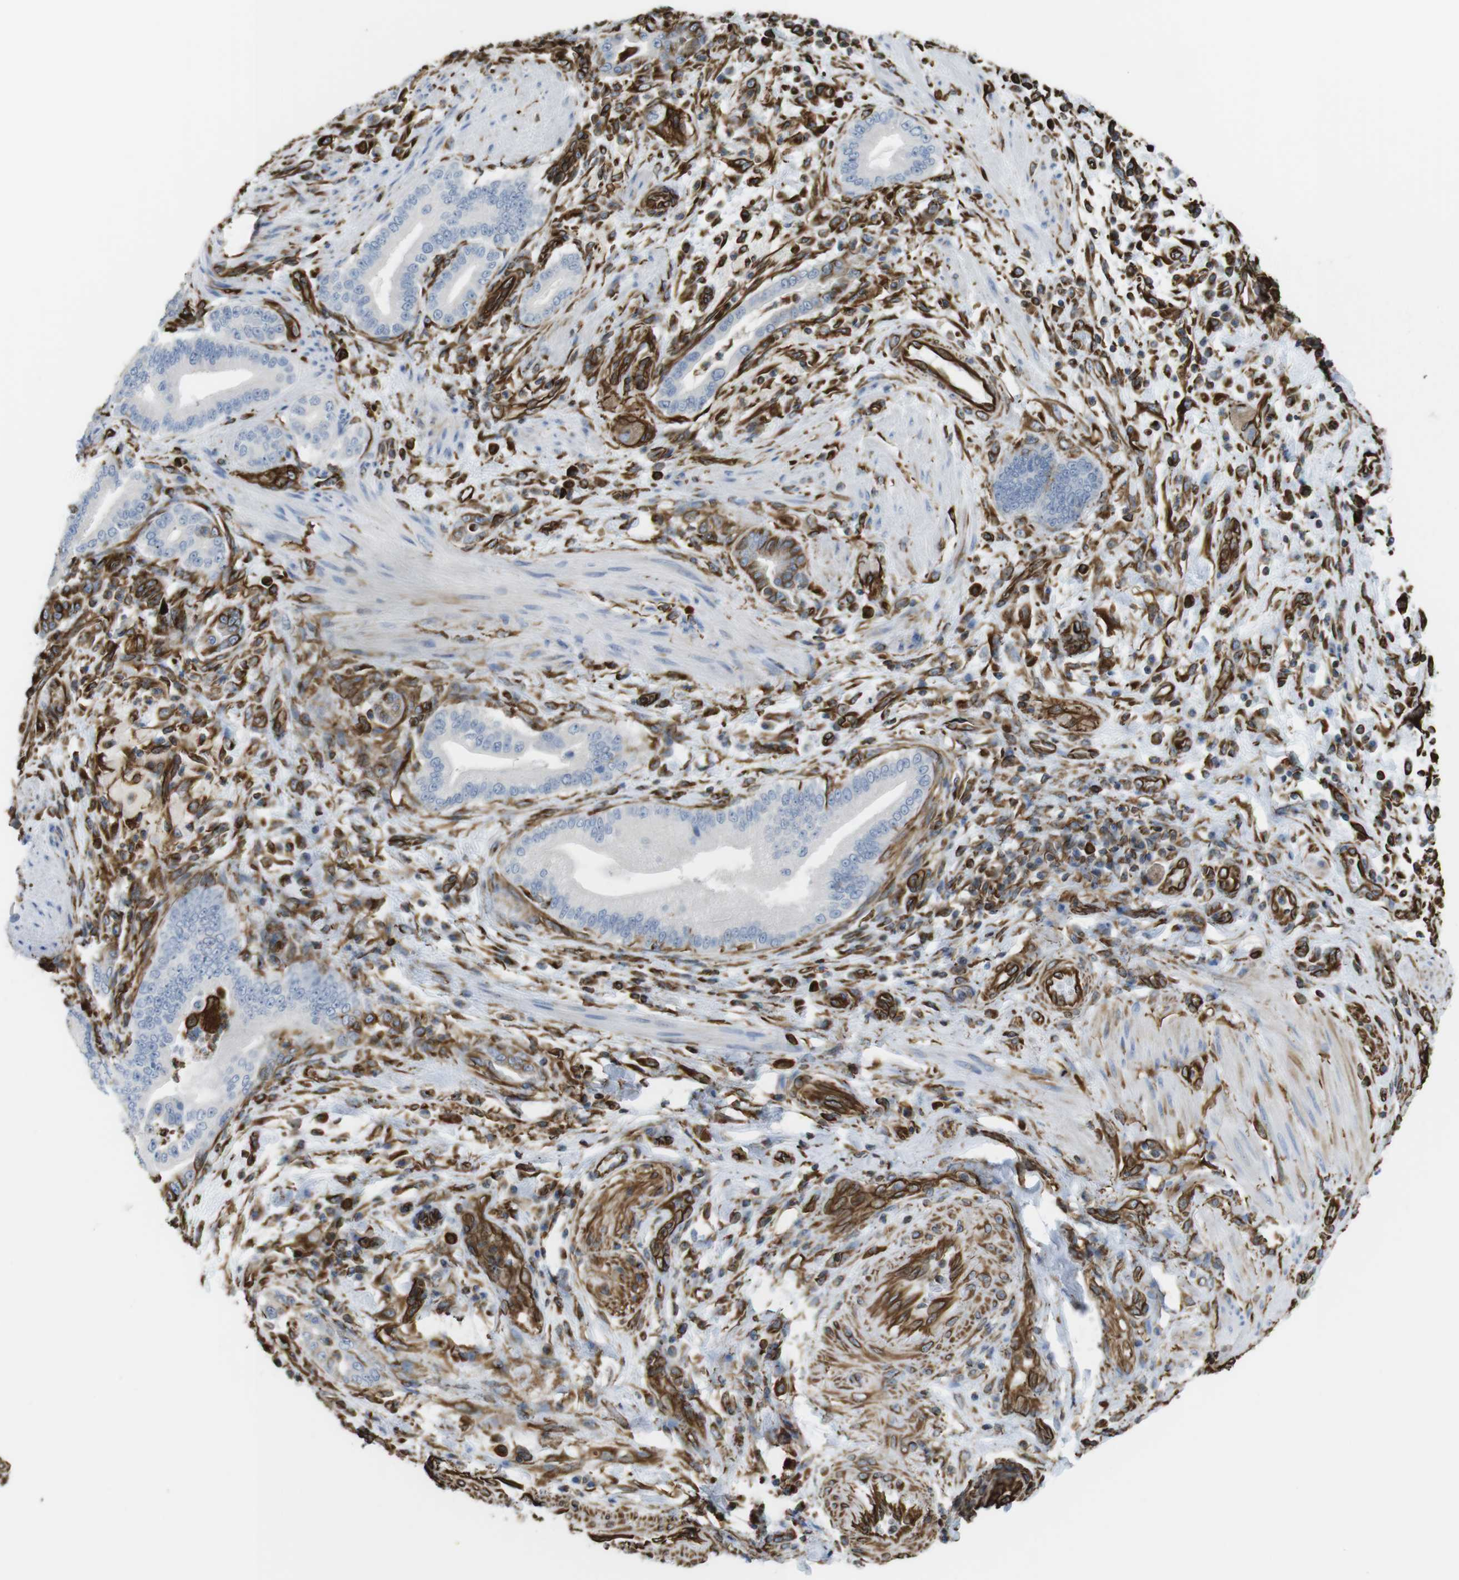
{"staining": {"intensity": "negative", "quantity": "none", "location": "none"}, "tissue": "pancreatic cancer", "cell_type": "Tumor cells", "image_type": "cancer", "snomed": [{"axis": "morphology", "description": "Normal tissue, NOS"}, {"axis": "morphology", "description": "Adenocarcinoma, NOS"}, {"axis": "topography", "description": "Pancreas"}], "caption": "A photomicrograph of pancreatic cancer (adenocarcinoma) stained for a protein demonstrates no brown staining in tumor cells.", "gene": "RALGPS1", "patient": {"sex": "male", "age": 63}}